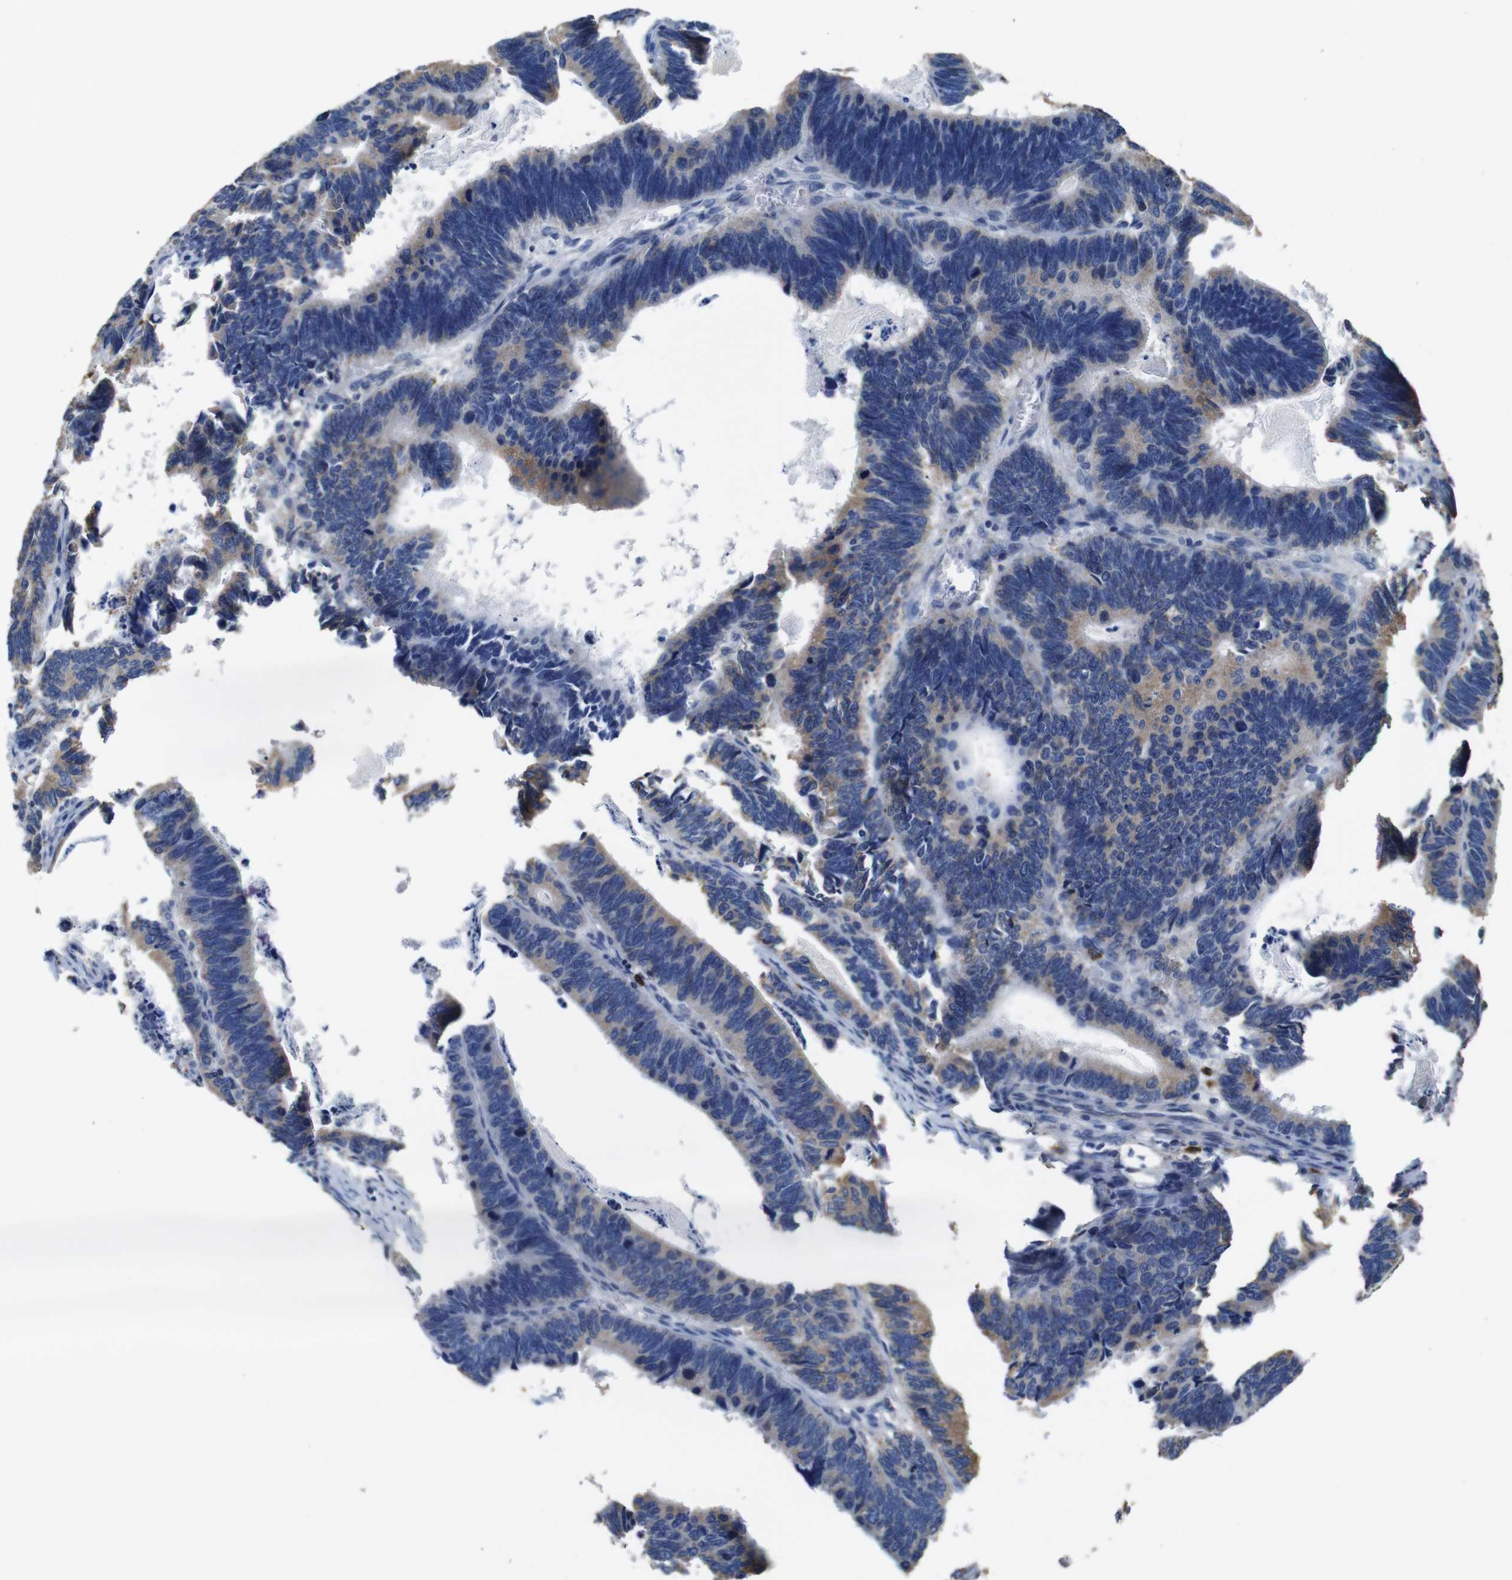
{"staining": {"intensity": "weak", "quantity": "25%-75%", "location": "cytoplasmic/membranous"}, "tissue": "colorectal cancer", "cell_type": "Tumor cells", "image_type": "cancer", "snomed": [{"axis": "morphology", "description": "Adenocarcinoma, NOS"}, {"axis": "topography", "description": "Colon"}], "caption": "Immunohistochemical staining of colorectal cancer (adenocarcinoma) shows weak cytoplasmic/membranous protein positivity in about 25%-75% of tumor cells.", "gene": "GLIPR1", "patient": {"sex": "male", "age": 72}}